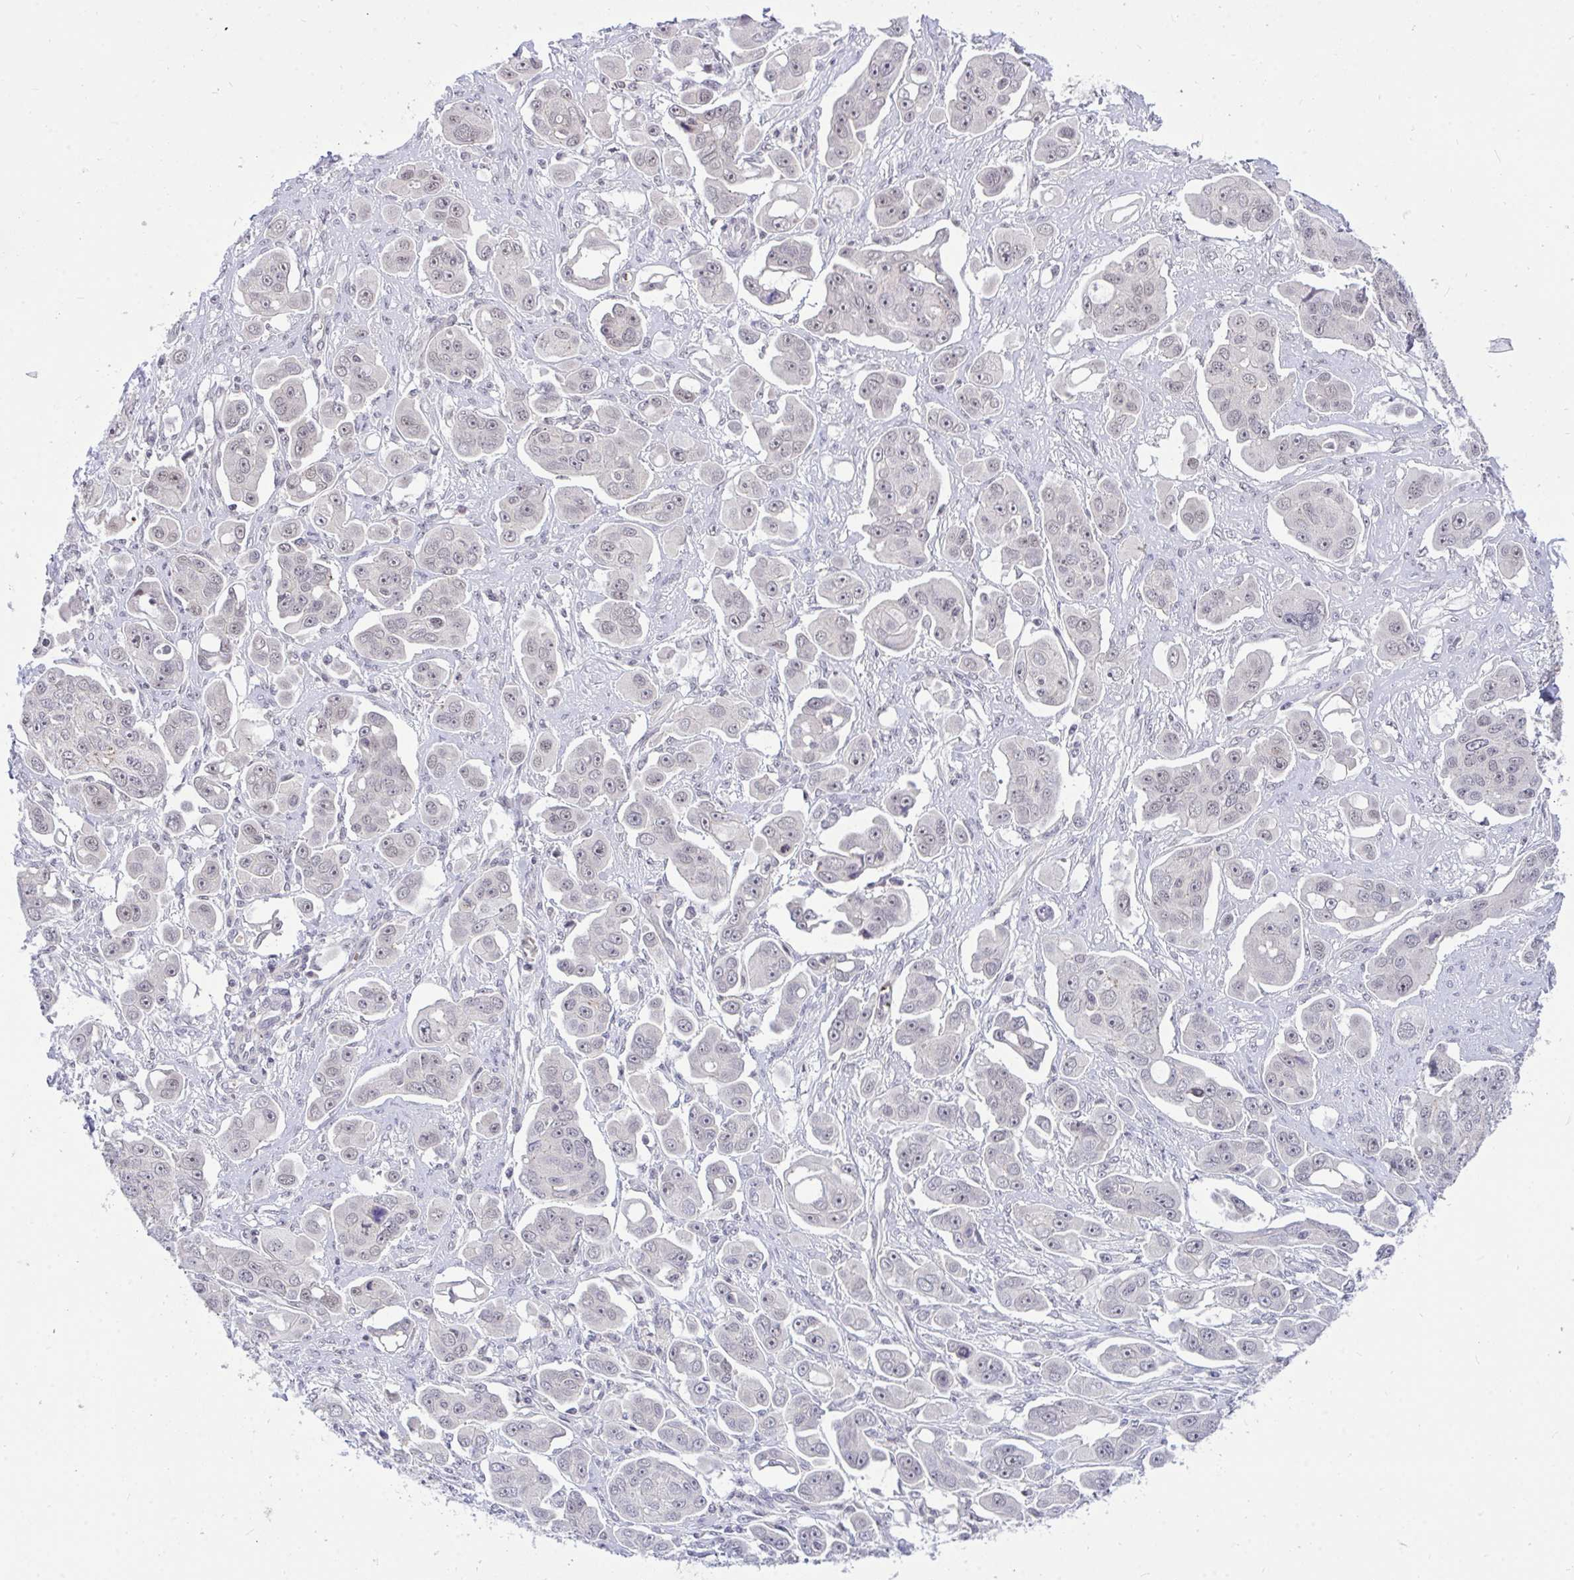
{"staining": {"intensity": "negative", "quantity": "none", "location": "none"}, "tissue": "ovarian cancer", "cell_type": "Tumor cells", "image_type": "cancer", "snomed": [{"axis": "morphology", "description": "Carcinoma, endometroid"}, {"axis": "topography", "description": "Ovary"}], "caption": "Tumor cells show no significant staining in ovarian cancer.", "gene": "PPP1CA", "patient": {"sex": "female", "age": 70}}